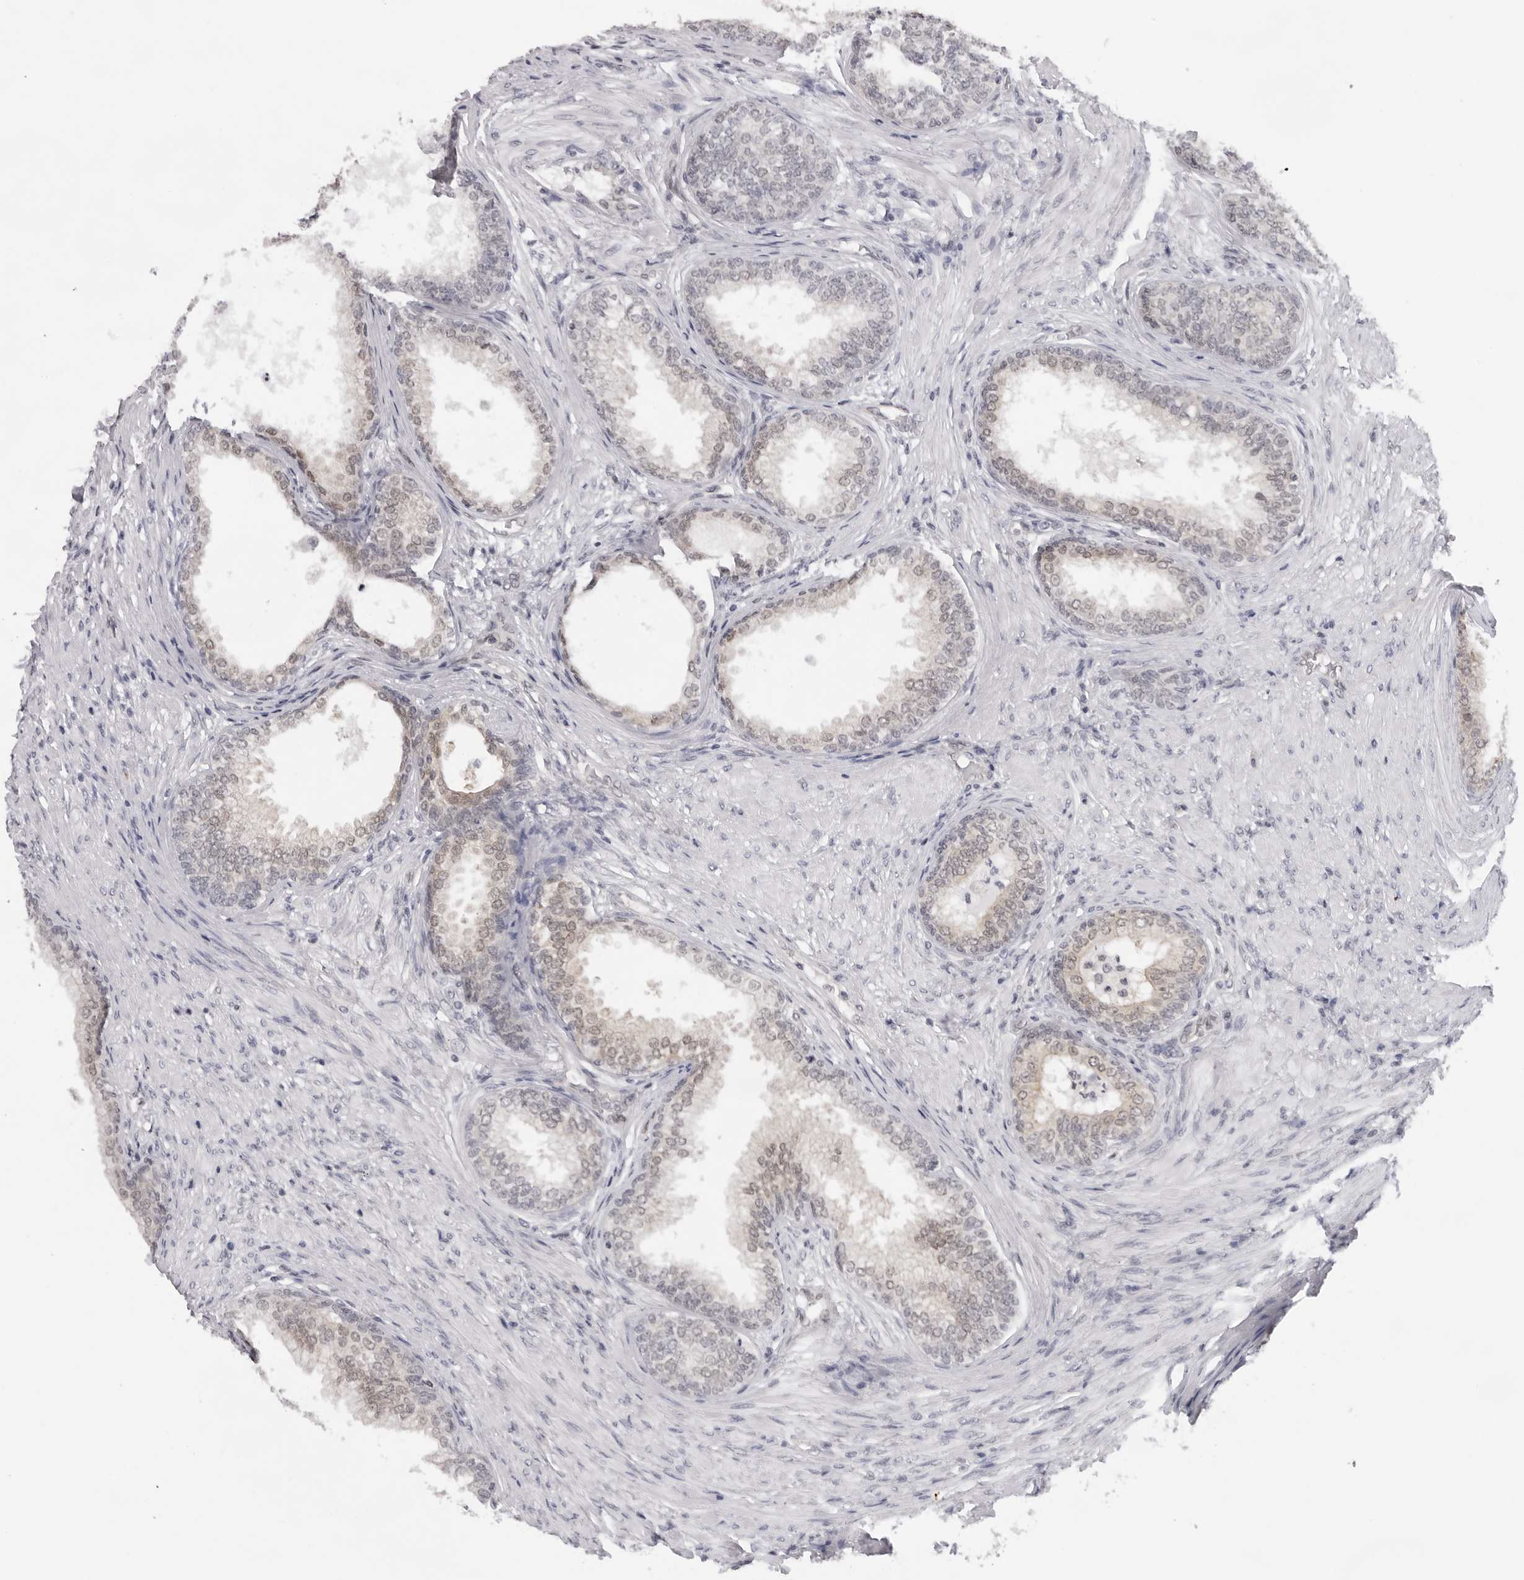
{"staining": {"intensity": "moderate", "quantity": "25%-75%", "location": "cytoplasmic/membranous"}, "tissue": "prostate", "cell_type": "Glandular cells", "image_type": "normal", "snomed": [{"axis": "morphology", "description": "Normal tissue, NOS"}, {"axis": "topography", "description": "Prostate"}], "caption": "Protein positivity by immunohistochemistry reveals moderate cytoplasmic/membranous positivity in approximately 25%-75% of glandular cells in benign prostate. (brown staining indicates protein expression, while blue staining denotes nuclei).", "gene": "CASP7", "patient": {"sex": "male", "age": 76}}